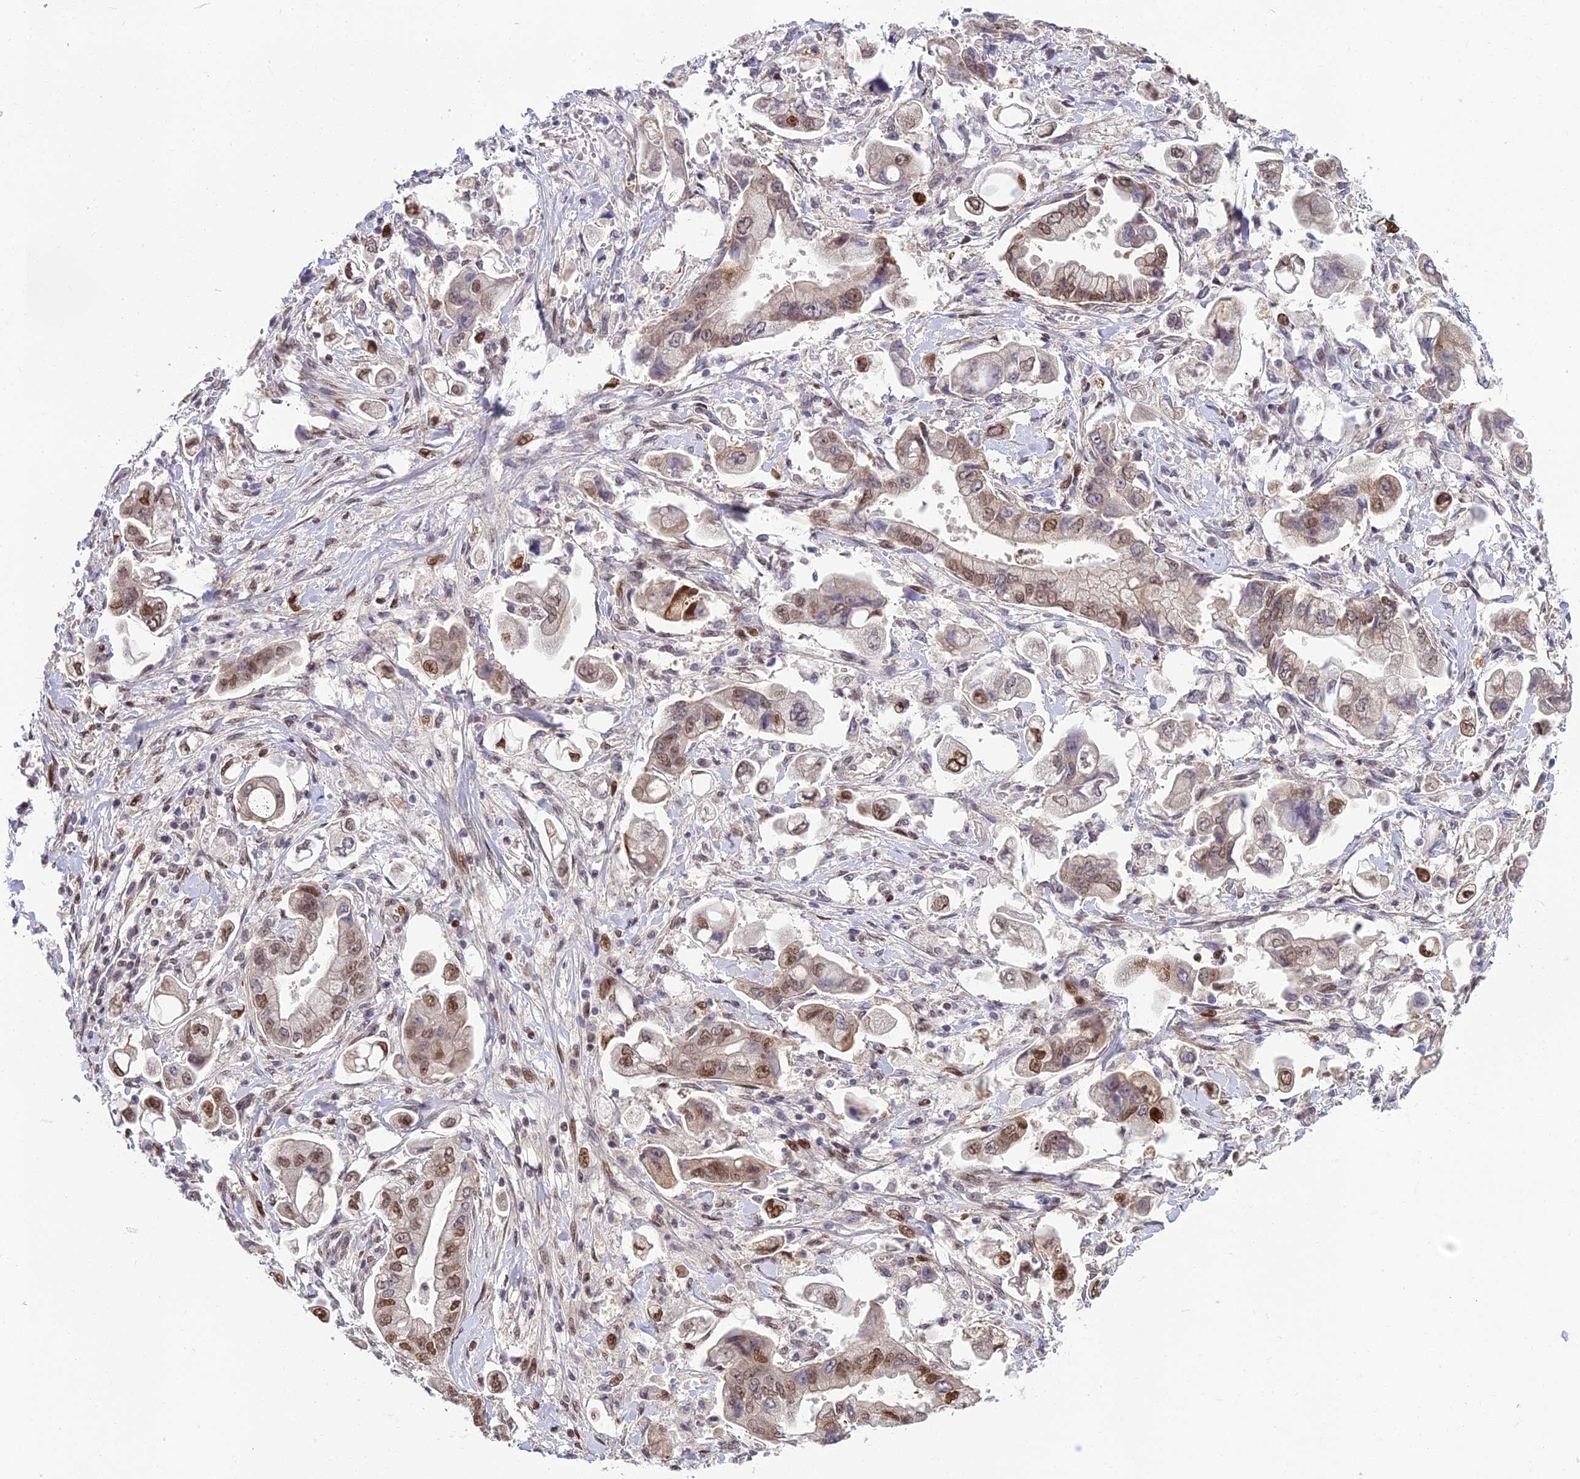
{"staining": {"intensity": "strong", "quantity": "25%-75%", "location": "nuclear"}, "tissue": "stomach cancer", "cell_type": "Tumor cells", "image_type": "cancer", "snomed": [{"axis": "morphology", "description": "Adenocarcinoma, NOS"}, {"axis": "topography", "description": "Stomach"}], "caption": "Brown immunohistochemical staining in human stomach adenocarcinoma exhibits strong nuclear staining in about 25%-75% of tumor cells. Nuclei are stained in blue.", "gene": "ZNF707", "patient": {"sex": "male", "age": 62}}